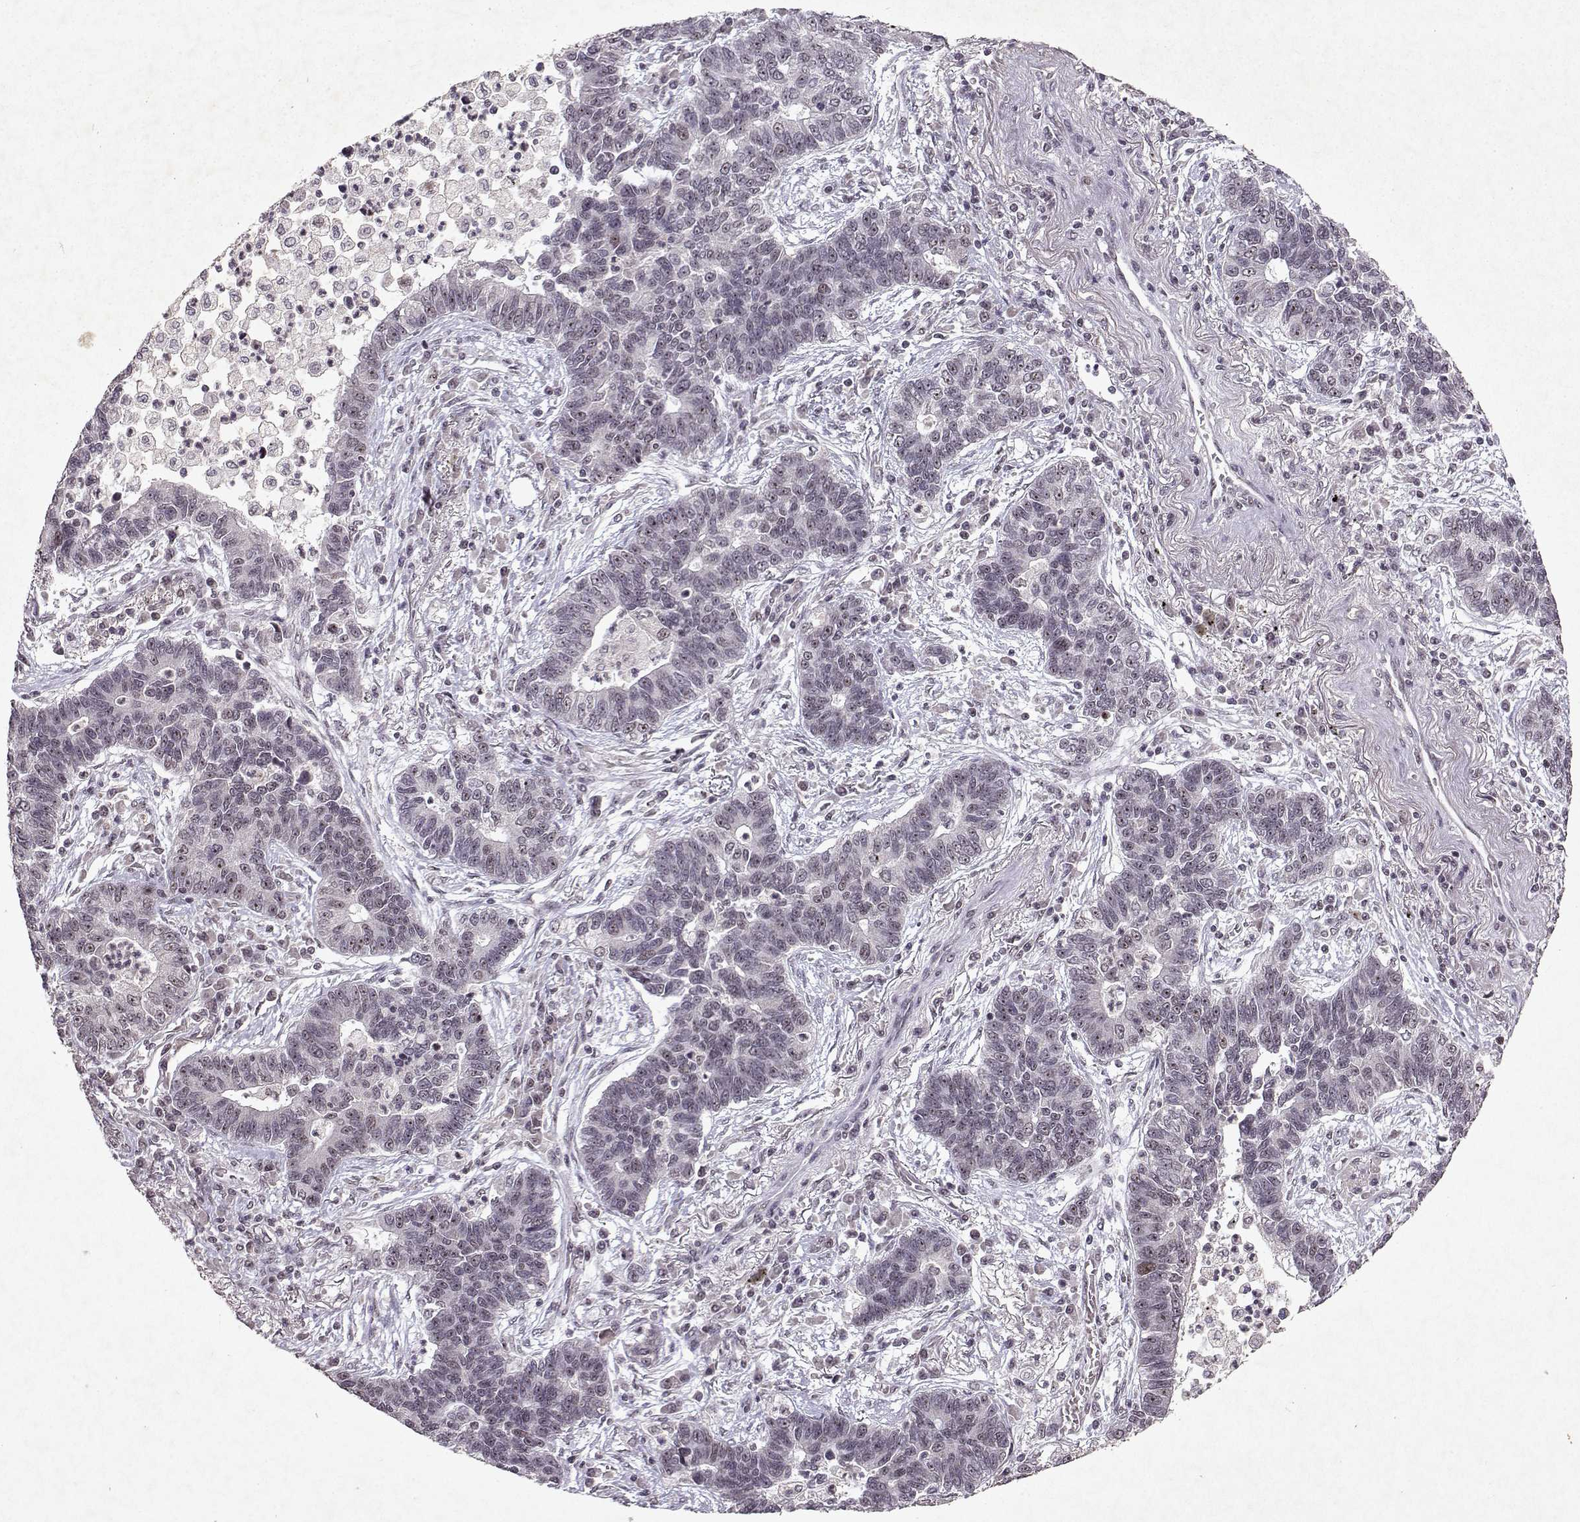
{"staining": {"intensity": "weak", "quantity": "<25%", "location": "nuclear"}, "tissue": "lung cancer", "cell_type": "Tumor cells", "image_type": "cancer", "snomed": [{"axis": "morphology", "description": "Adenocarcinoma, NOS"}, {"axis": "topography", "description": "Lung"}], "caption": "Tumor cells show no significant protein expression in lung adenocarcinoma.", "gene": "DDX56", "patient": {"sex": "female", "age": 57}}